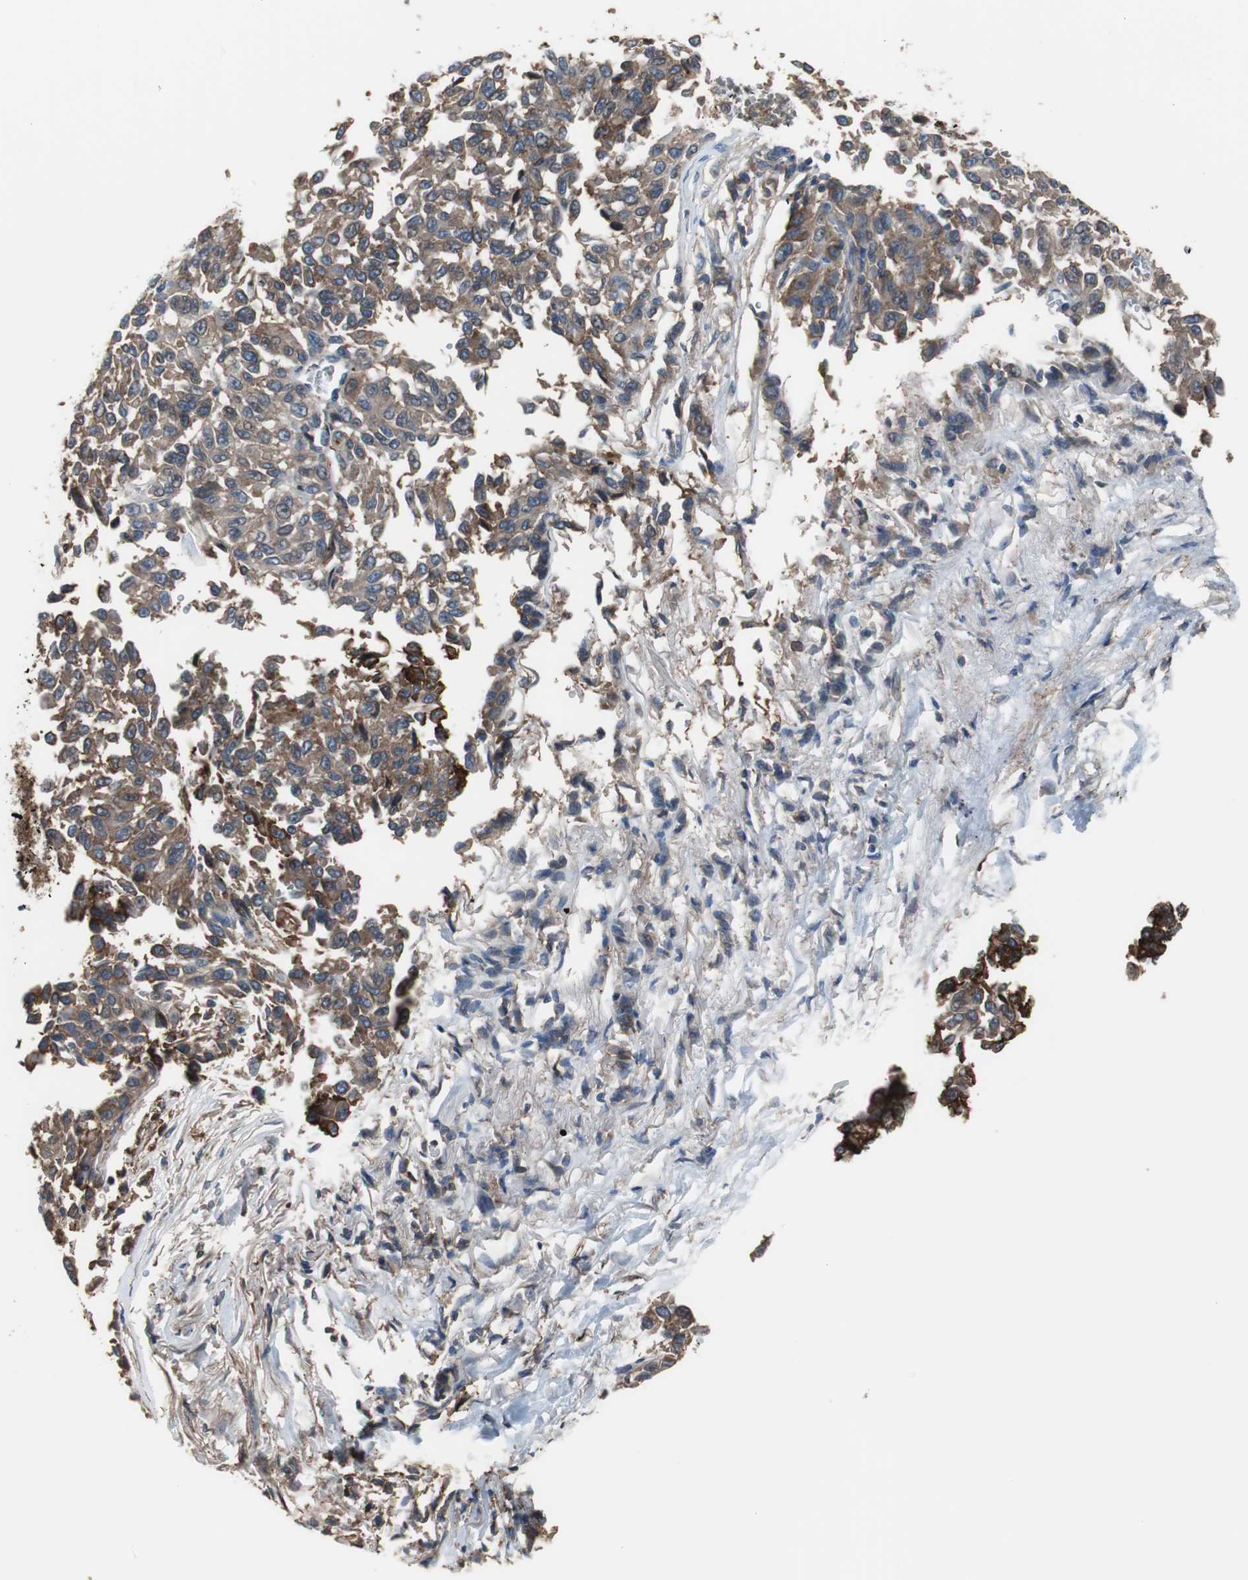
{"staining": {"intensity": "weak", "quantity": "<25%", "location": "cytoplasmic/membranous"}, "tissue": "melanoma", "cell_type": "Tumor cells", "image_type": "cancer", "snomed": [{"axis": "morphology", "description": "Malignant melanoma, Metastatic site"}, {"axis": "topography", "description": "Lung"}], "caption": "The IHC image has no significant expression in tumor cells of malignant melanoma (metastatic site) tissue.", "gene": "ANXA4", "patient": {"sex": "male", "age": 64}}